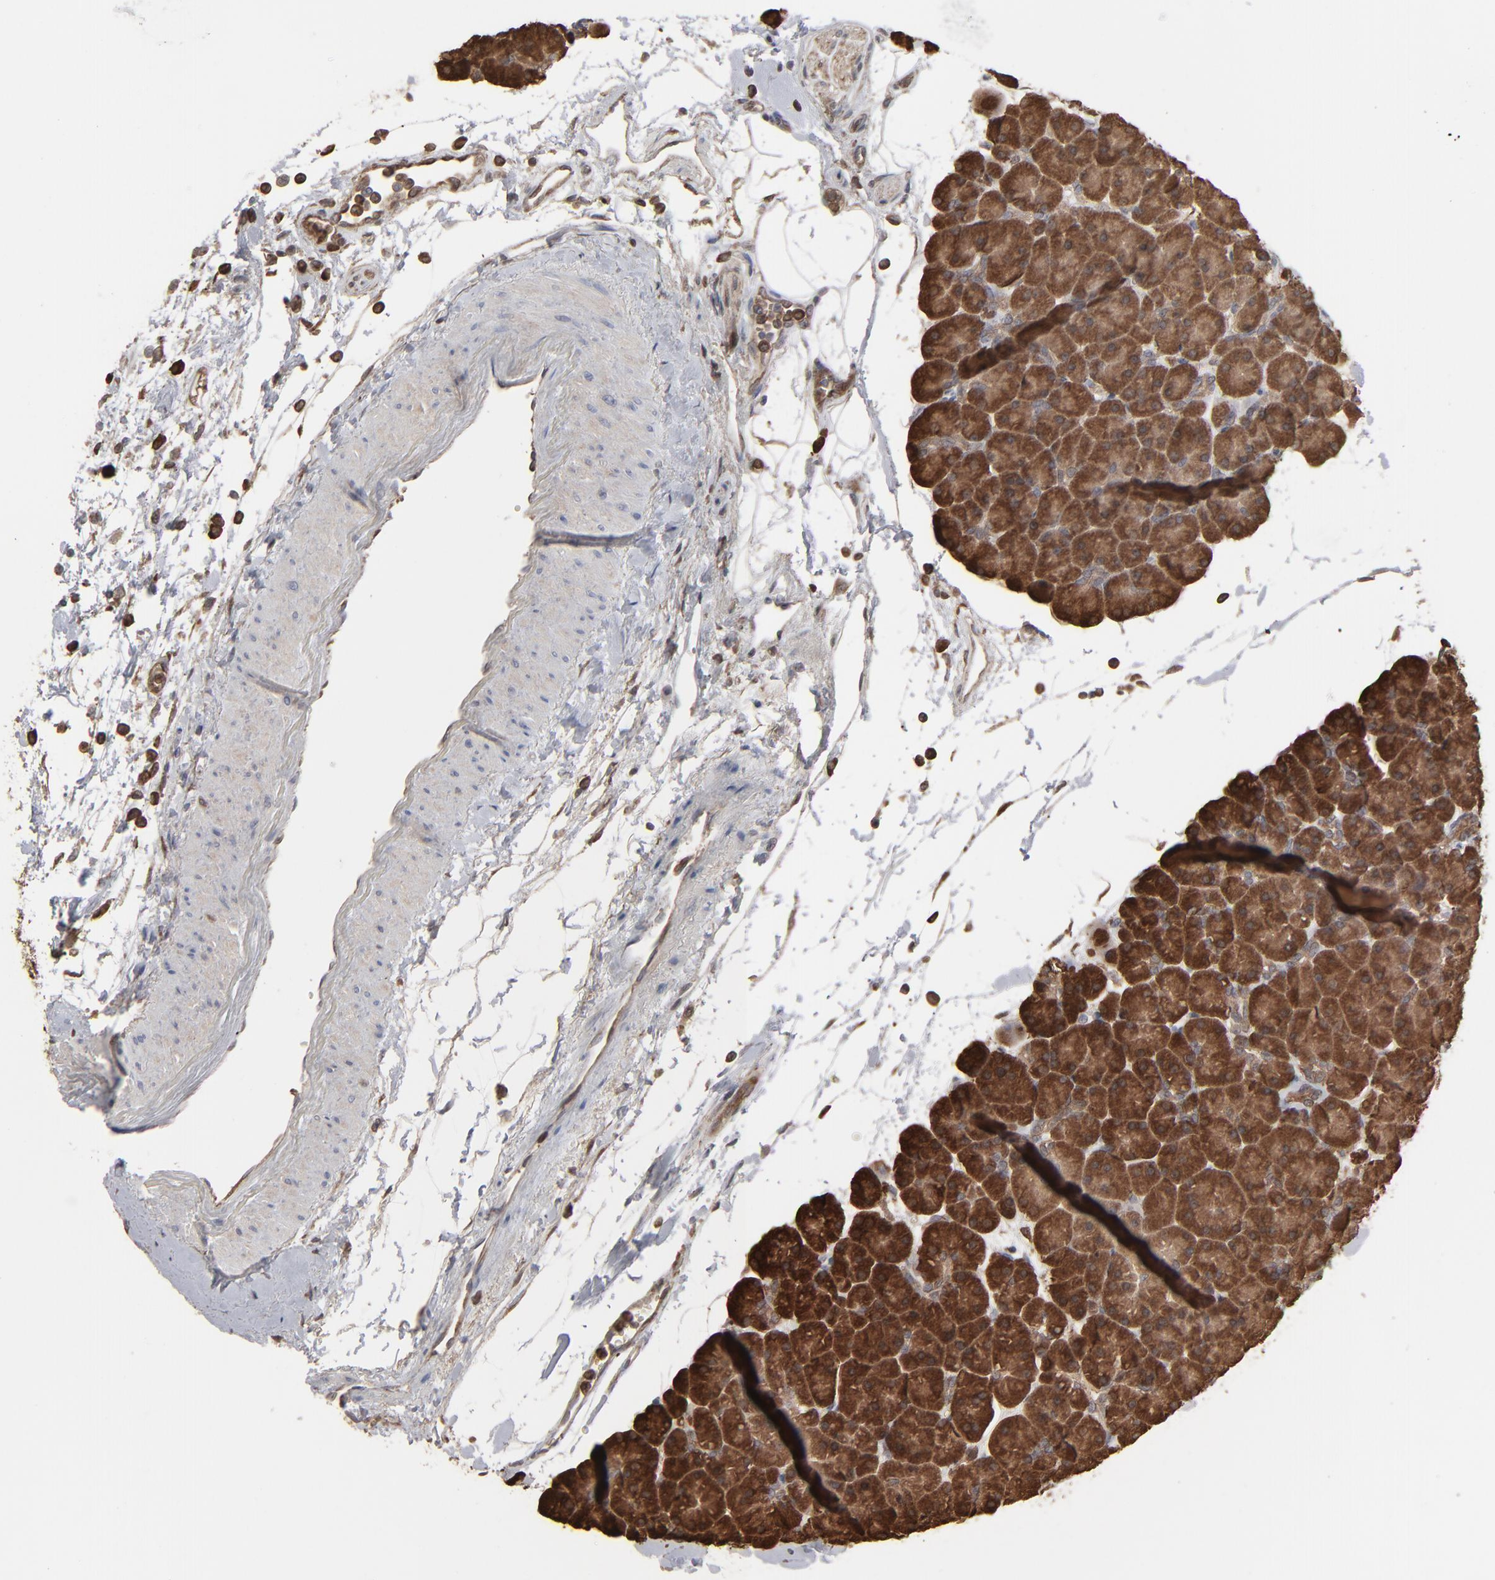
{"staining": {"intensity": "strong", "quantity": ">75%", "location": "cytoplasmic/membranous"}, "tissue": "pancreas", "cell_type": "Exocrine glandular cells", "image_type": "normal", "snomed": [{"axis": "morphology", "description": "Normal tissue, NOS"}, {"axis": "topography", "description": "Pancreas"}], "caption": "Brown immunohistochemical staining in unremarkable human pancreas shows strong cytoplasmic/membranous positivity in about >75% of exocrine glandular cells.", "gene": "NME1", "patient": {"sex": "male", "age": 66}}